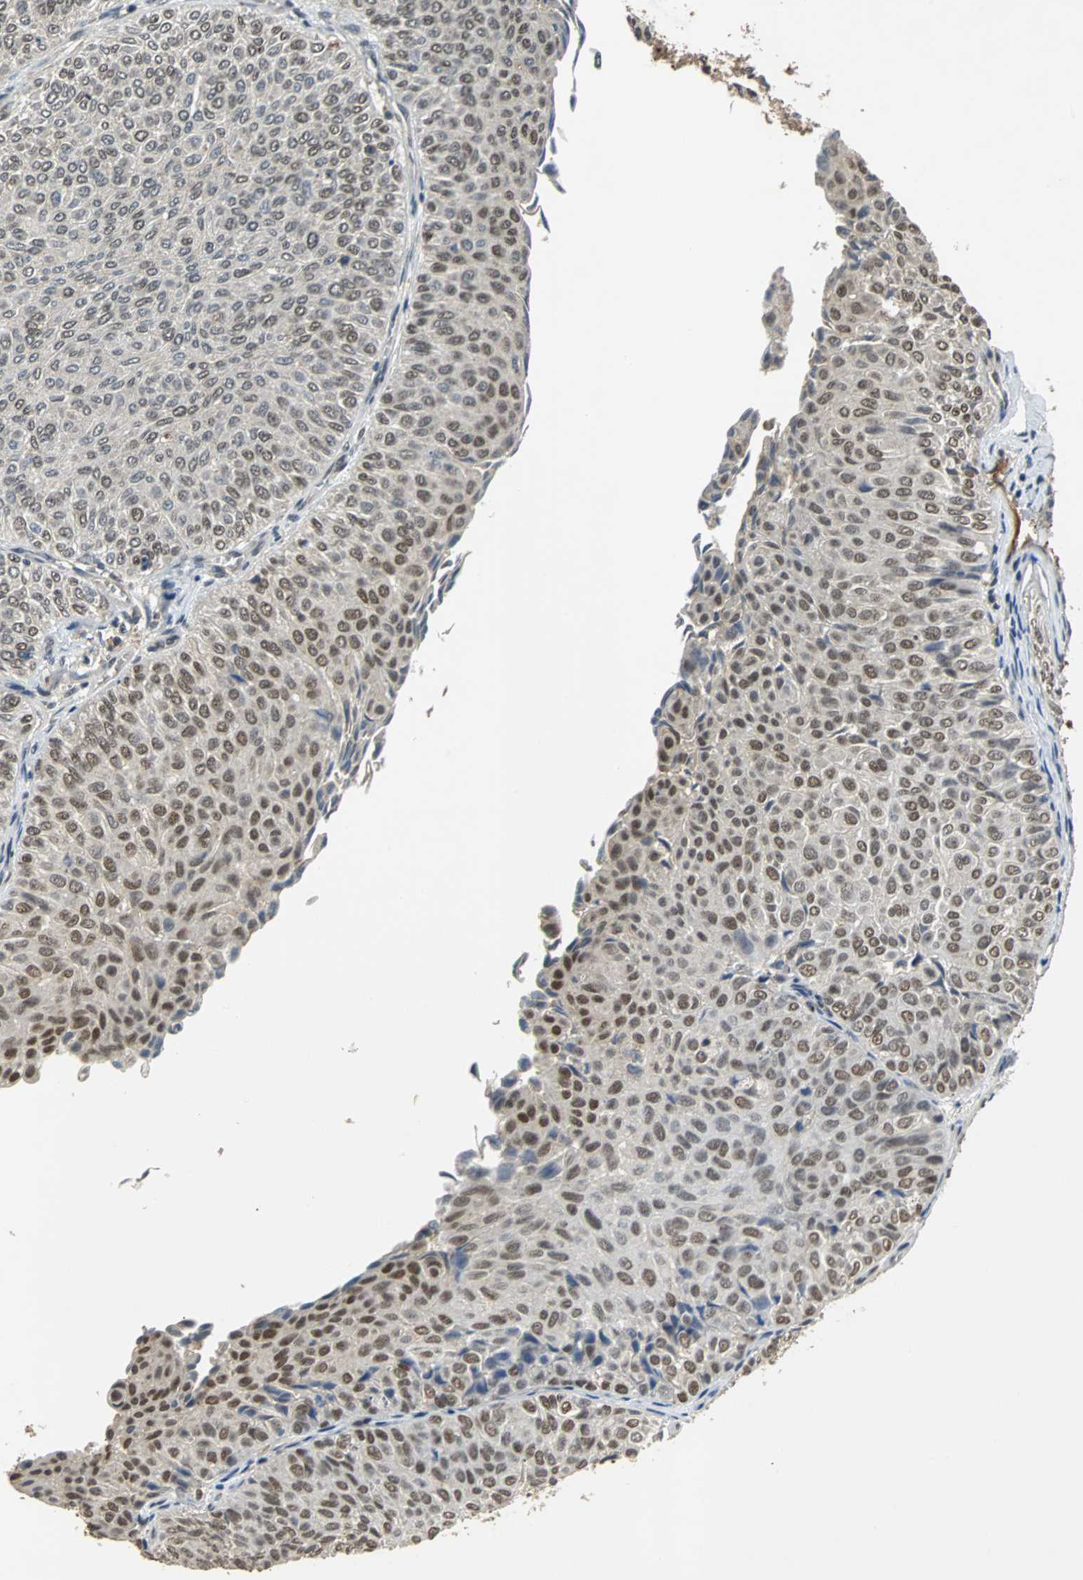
{"staining": {"intensity": "moderate", "quantity": "25%-75%", "location": "nuclear"}, "tissue": "urothelial cancer", "cell_type": "Tumor cells", "image_type": "cancer", "snomed": [{"axis": "morphology", "description": "Urothelial carcinoma, Low grade"}, {"axis": "topography", "description": "Urinary bladder"}], "caption": "Protein expression analysis of urothelial carcinoma (low-grade) displays moderate nuclear staining in approximately 25%-75% of tumor cells.", "gene": "PHC1", "patient": {"sex": "male", "age": 78}}